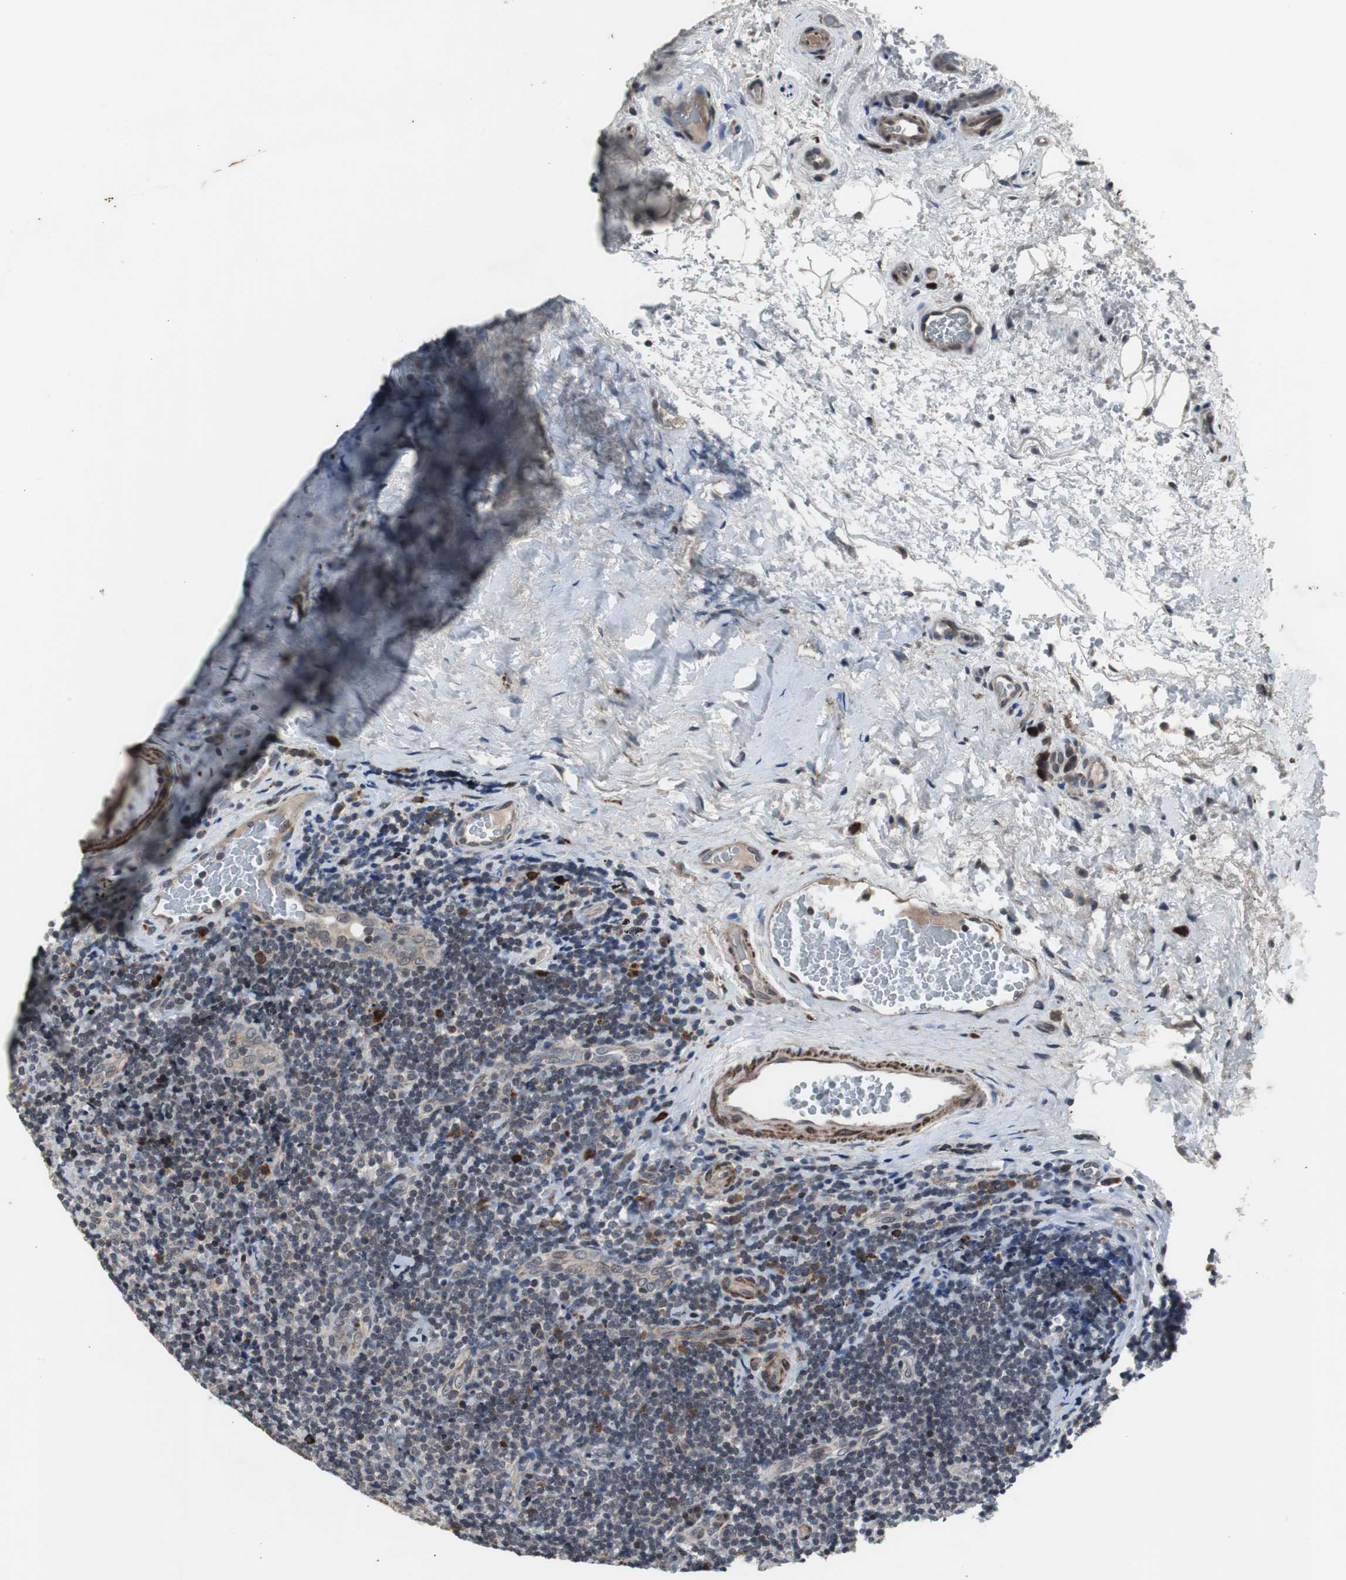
{"staining": {"intensity": "weak", "quantity": ">75%", "location": "cytoplasmic/membranous"}, "tissue": "lymphoma", "cell_type": "Tumor cells", "image_type": "cancer", "snomed": [{"axis": "morphology", "description": "Malignant lymphoma, non-Hodgkin's type, High grade"}, {"axis": "topography", "description": "Tonsil"}], "caption": "Protein staining of lymphoma tissue demonstrates weak cytoplasmic/membranous staining in approximately >75% of tumor cells.", "gene": "CRADD", "patient": {"sex": "female", "age": 36}}